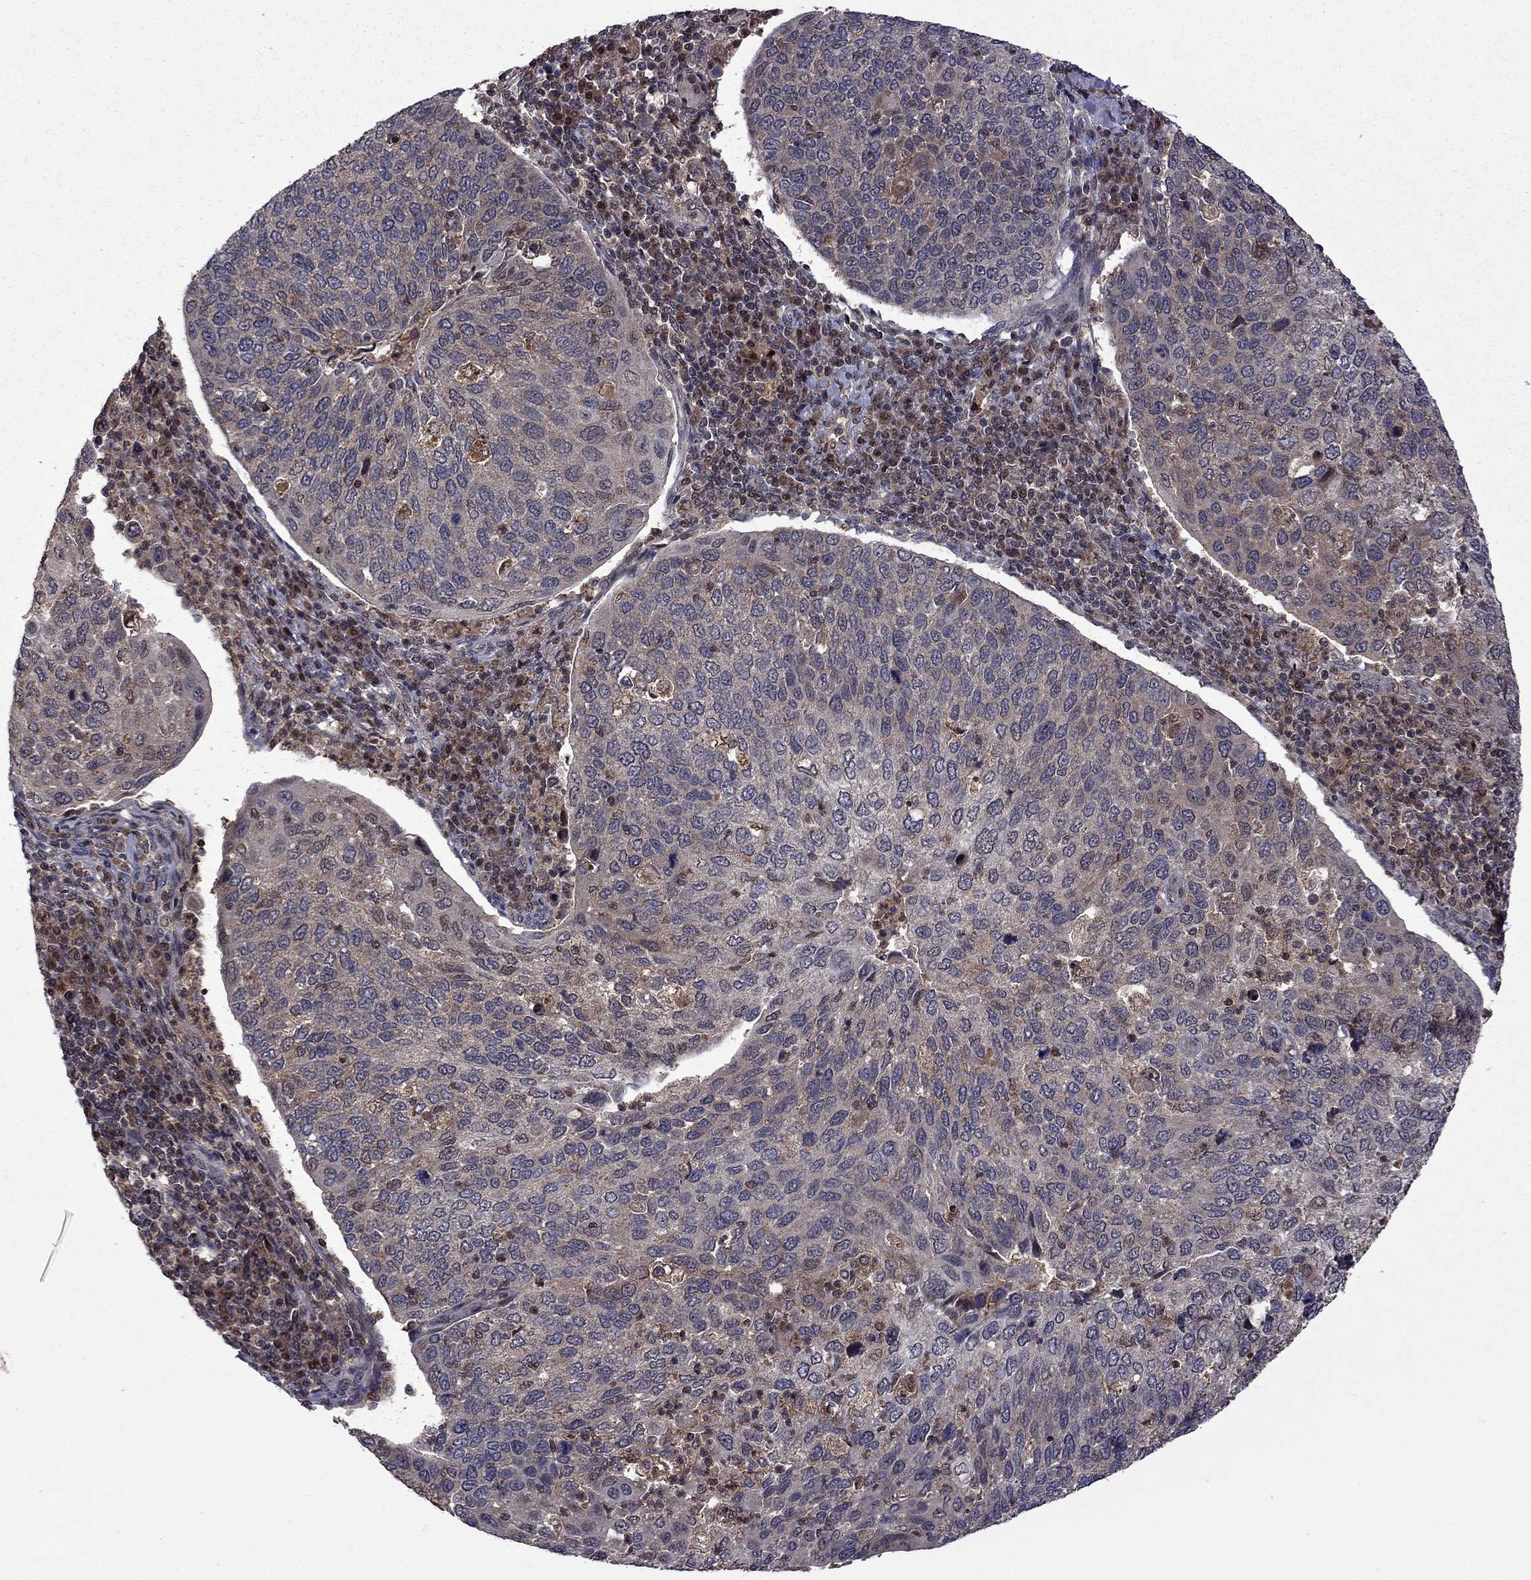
{"staining": {"intensity": "weak", "quantity": "<25%", "location": "cytoplasmic/membranous"}, "tissue": "cervical cancer", "cell_type": "Tumor cells", "image_type": "cancer", "snomed": [{"axis": "morphology", "description": "Squamous cell carcinoma, NOS"}, {"axis": "topography", "description": "Cervix"}], "caption": "Immunohistochemical staining of cervical squamous cell carcinoma displays no significant positivity in tumor cells.", "gene": "IPP", "patient": {"sex": "female", "age": 54}}